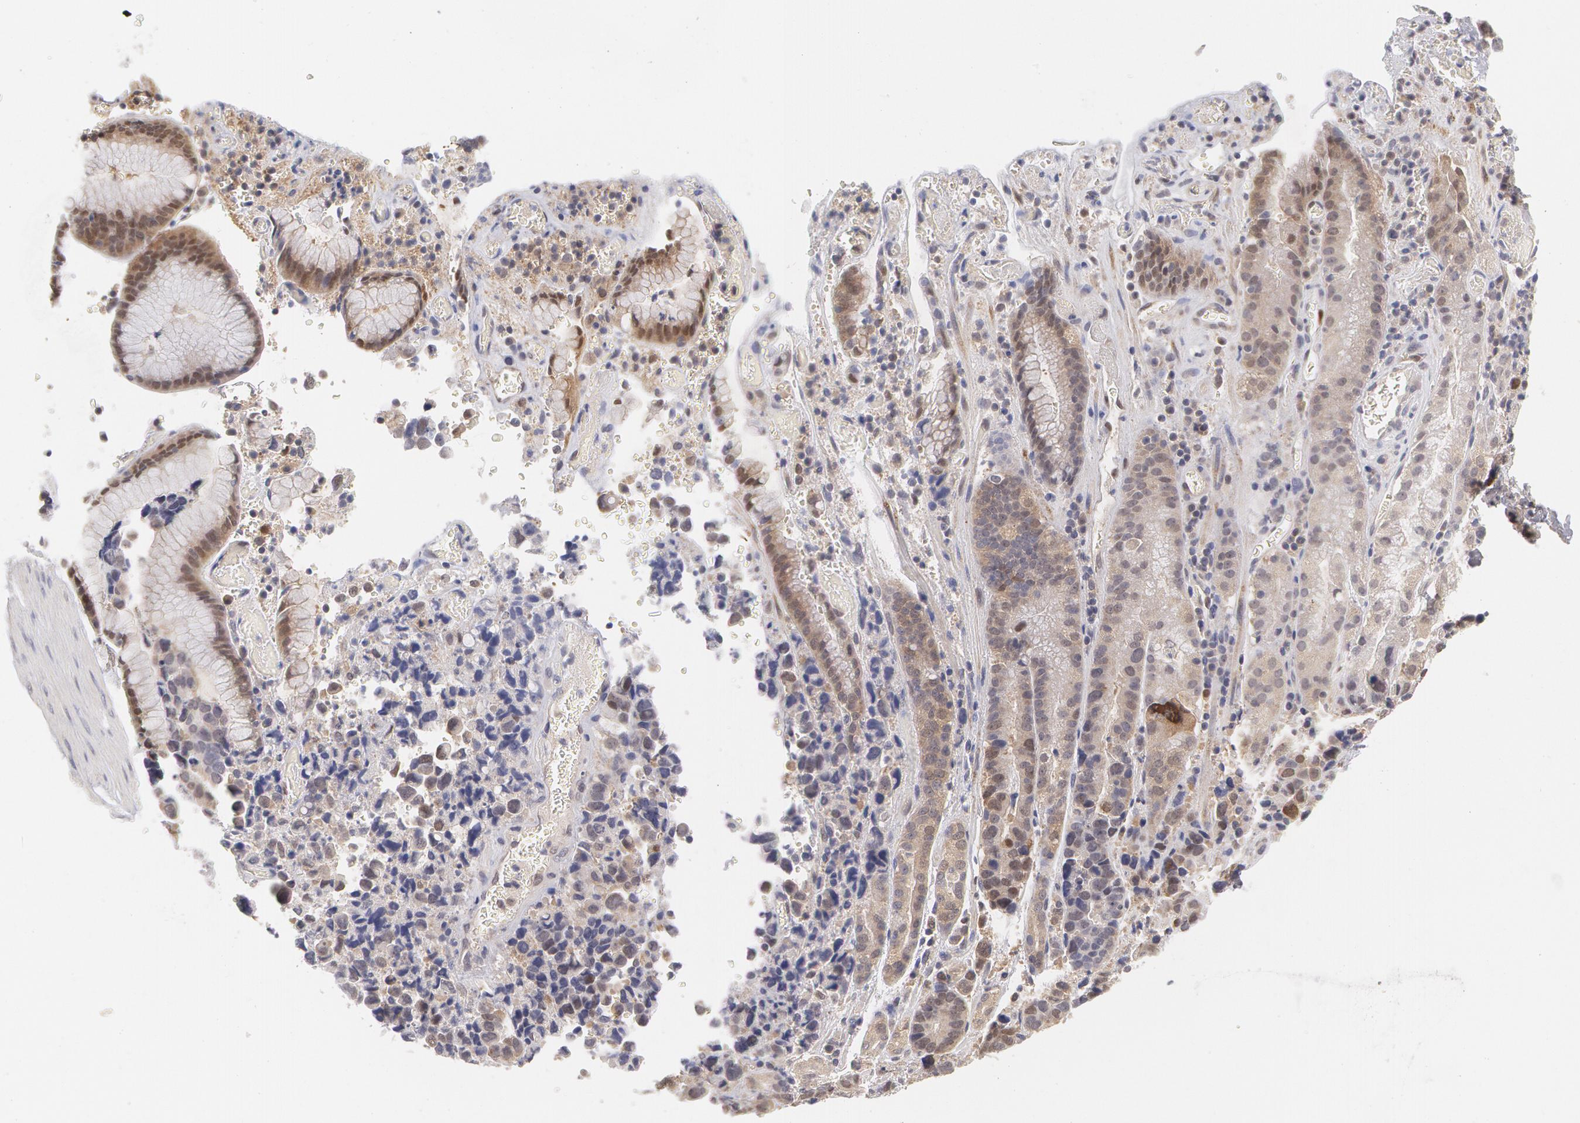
{"staining": {"intensity": "moderate", "quantity": "25%-75%", "location": "cytoplasmic/membranous,nuclear"}, "tissue": "stomach cancer", "cell_type": "Tumor cells", "image_type": "cancer", "snomed": [{"axis": "morphology", "description": "Adenocarcinoma, NOS"}, {"axis": "topography", "description": "Stomach, upper"}], "caption": "Stomach adenocarcinoma stained with immunohistochemistry (IHC) demonstrates moderate cytoplasmic/membranous and nuclear positivity in about 25%-75% of tumor cells. (DAB IHC, brown staining for protein, blue staining for nuclei).", "gene": "TXNRD1", "patient": {"sex": "male", "age": 71}}